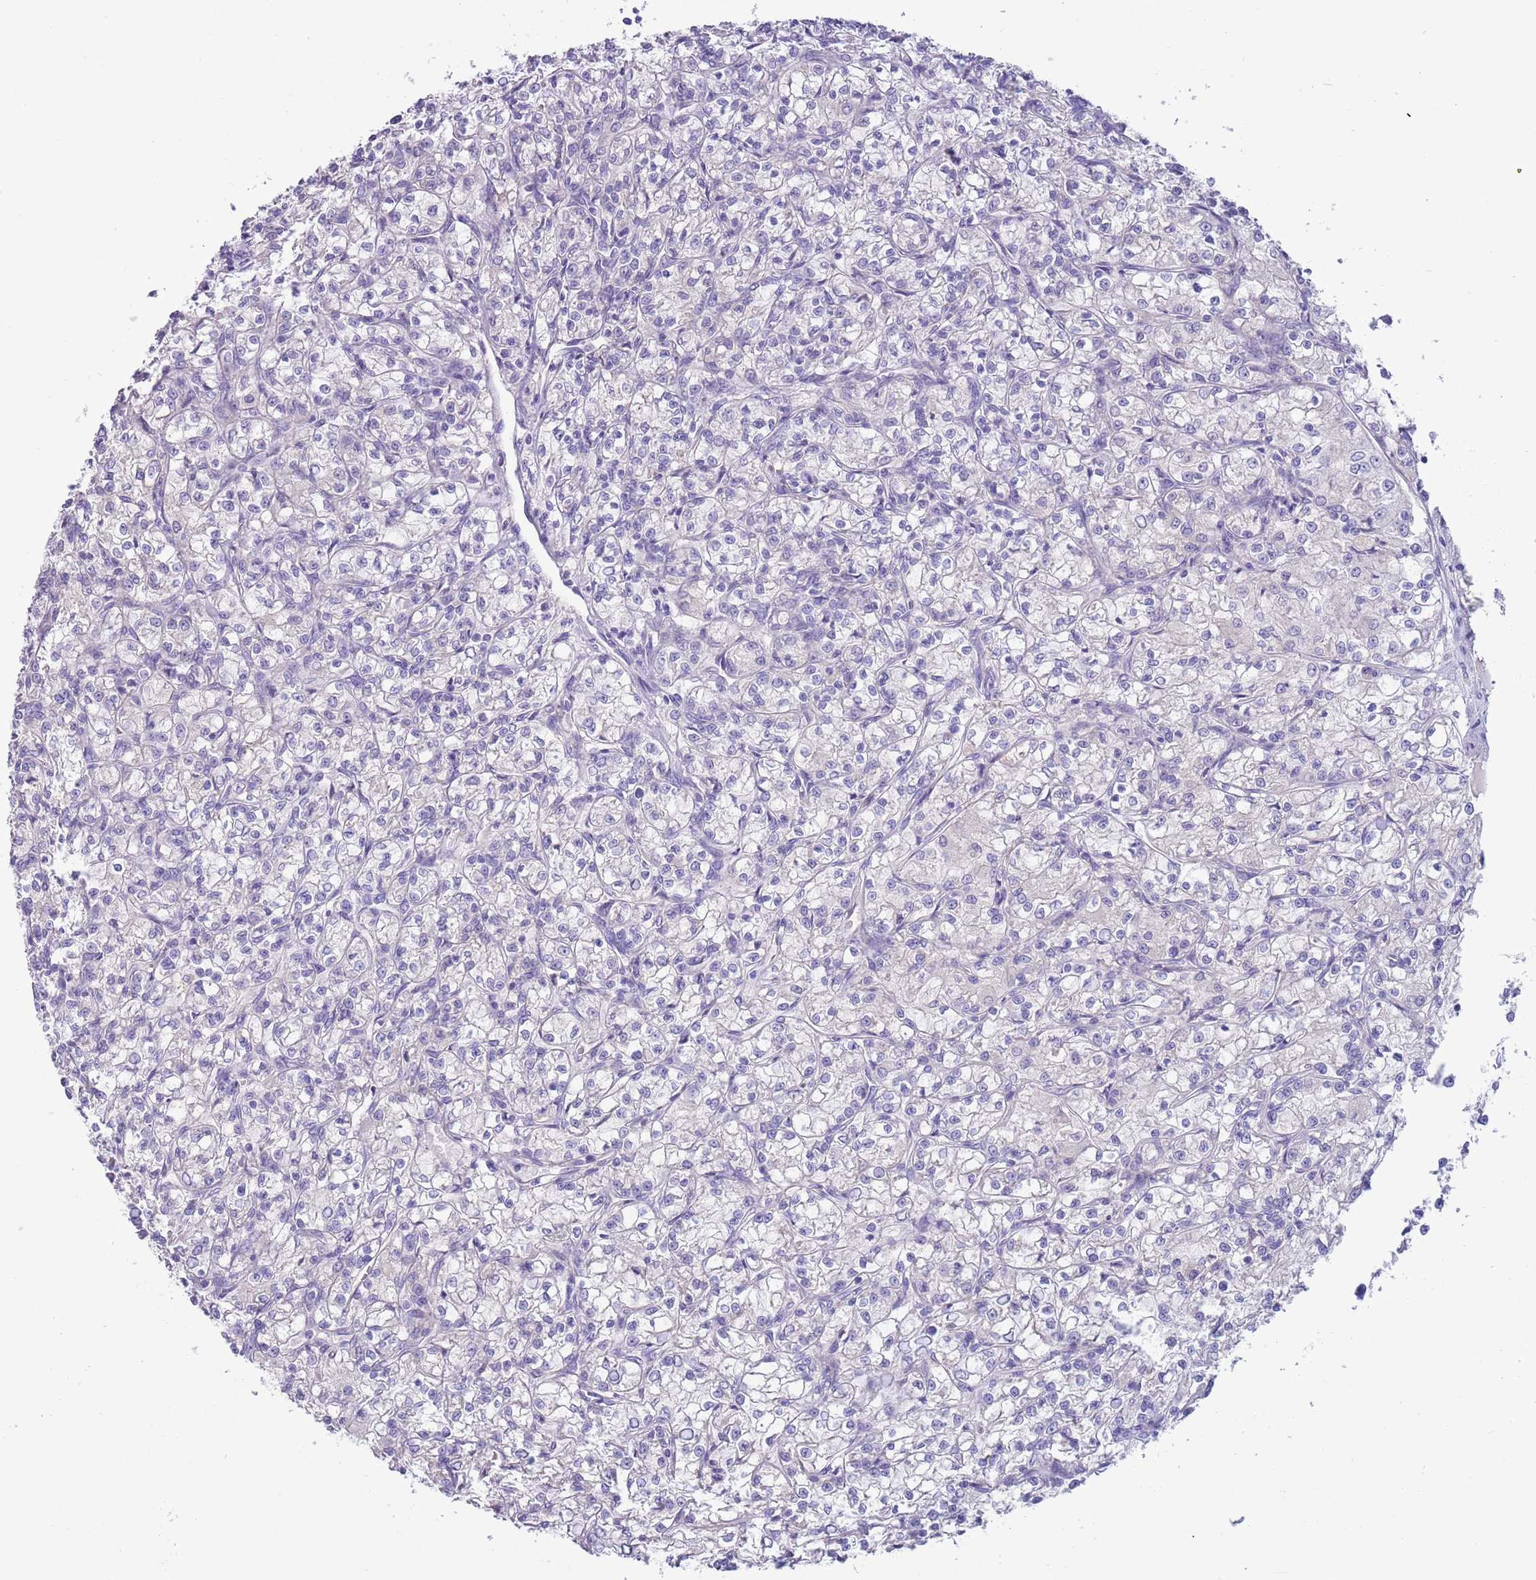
{"staining": {"intensity": "negative", "quantity": "none", "location": "none"}, "tissue": "renal cancer", "cell_type": "Tumor cells", "image_type": "cancer", "snomed": [{"axis": "morphology", "description": "Adenocarcinoma, NOS"}, {"axis": "topography", "description": "Kidney"}], "caption": "Immunohistochemistry of human renal cancer exhibits no staining in tumor cells.", "gene": "CABYR", "patient": {"sex": "female", "age": 59}}